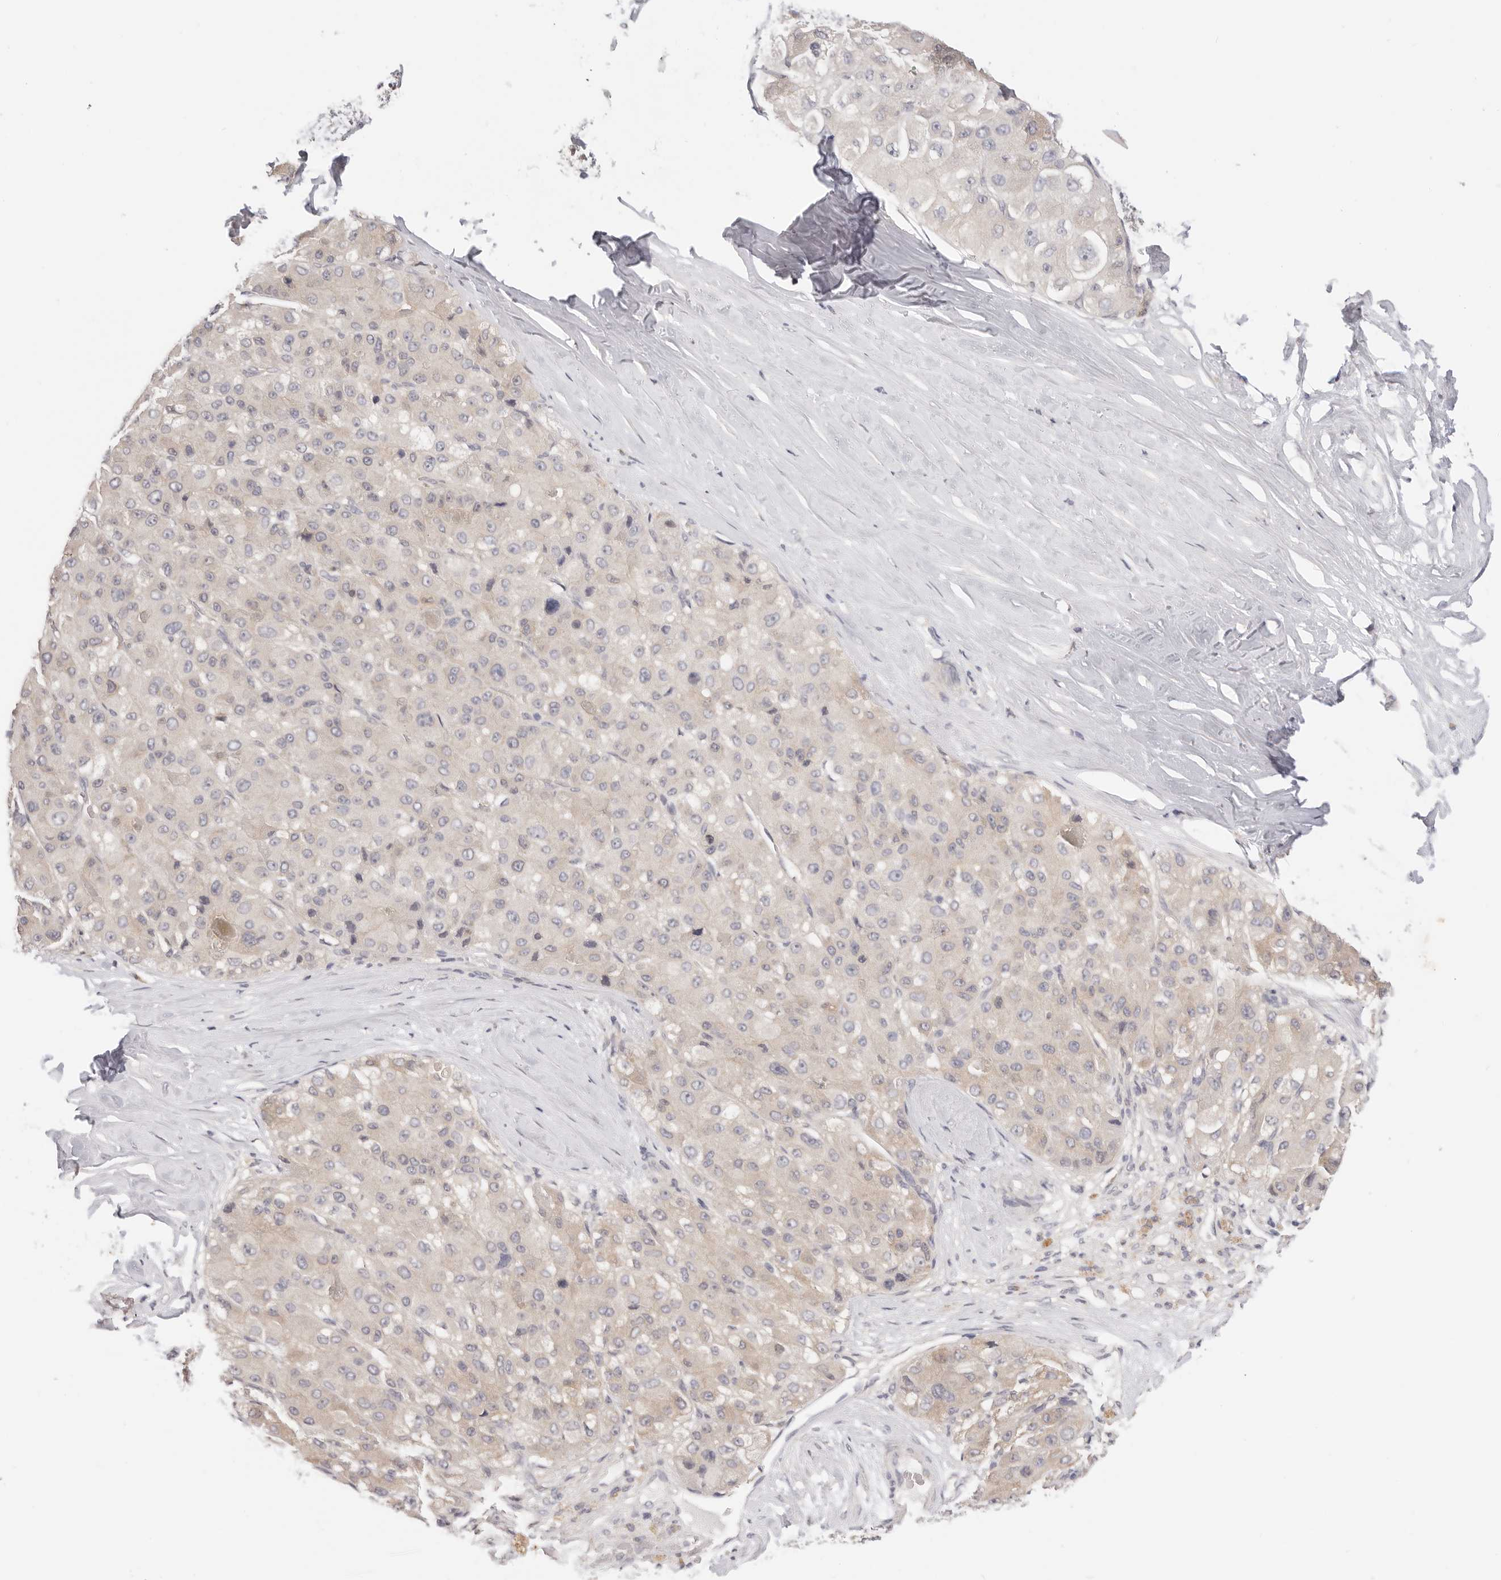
{"staining": {"intensity": "weak", "quantity": "<25%", "location": "cytoplasmic/membranous"}, "tissue": "liver cancer", "cell_type": "Tumor cells", "image_type": "cancer", "snomed": [{"axis": "morphology", "description": "Carcinoma, Hepatocellular, NOS"}, {"axis": "topography", "description": "Liver"}], "caption": "Tumor cells are negative for brown protein staining in hepatocellular carcinoma (liver). (DAB (3,3'-diaminobenzidine) immunohistochemistry with hematoxylin counter stain).", "gene": "GGPS1", "patient": {"sex": "male", "age": 80}}